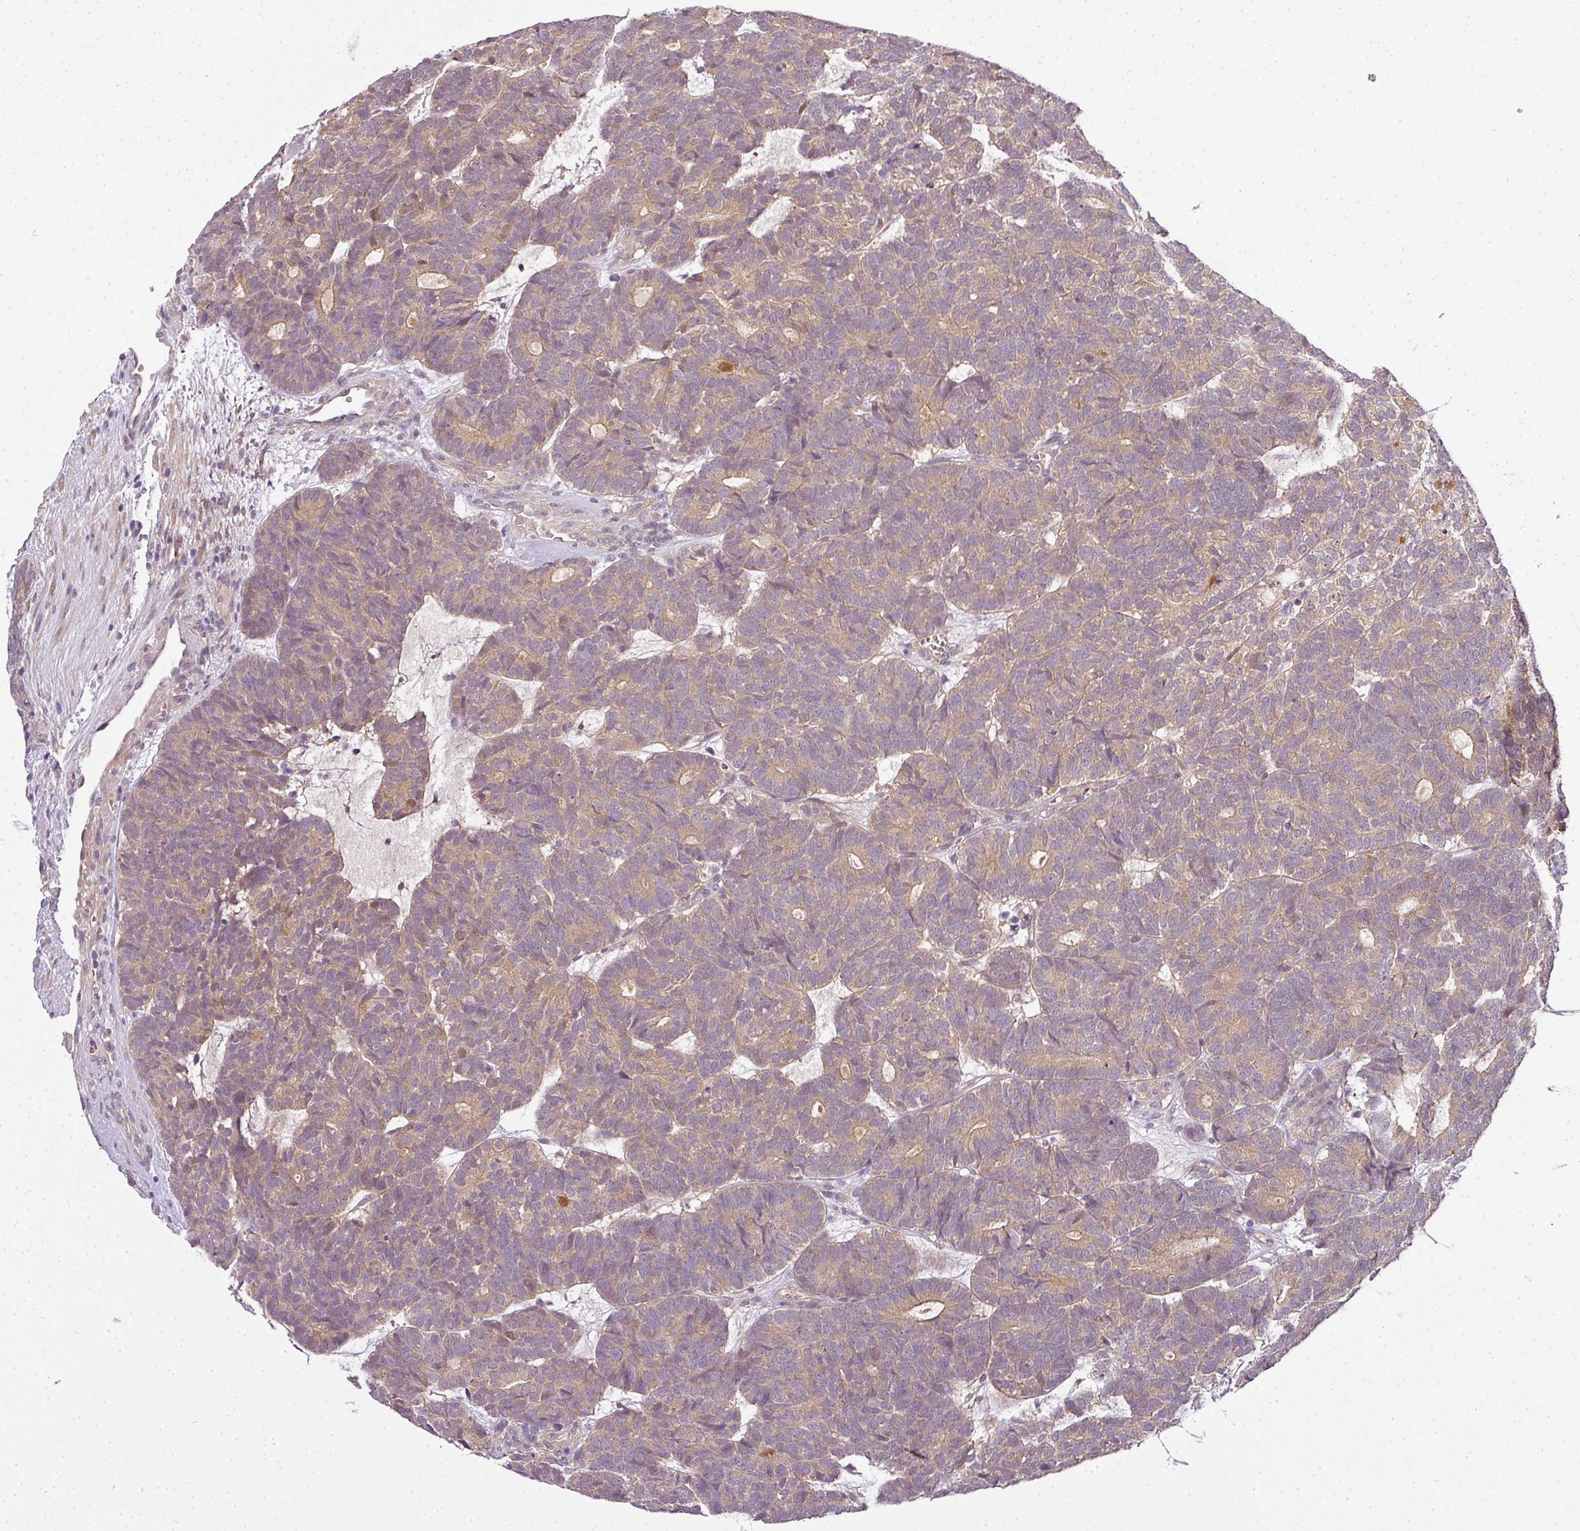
{"staining": {"intensity": "weak", "quantity": ">75%", "location": "cytoplasmic/membranous"}, "tissue": "head and neck cancer", "cell_type": "Tumor cells", "image_type": "cancer", "snomed": [{"axis": "morphology", "description": "Adenocarcinoma, NOS"}, {"axis": "topography", "description": "Head-Neck"}], "caption": "Immunohistochemistry (DAB (3,3'-diaminobenzidine)) staining of human head and neck cancer (adenocarcinoma) shows weak cytoplasmic/membranous protein staining in approximately >75% of tumor cells.", "gene": "ADH5", "patient": {"sex": "female", "age": 81}}